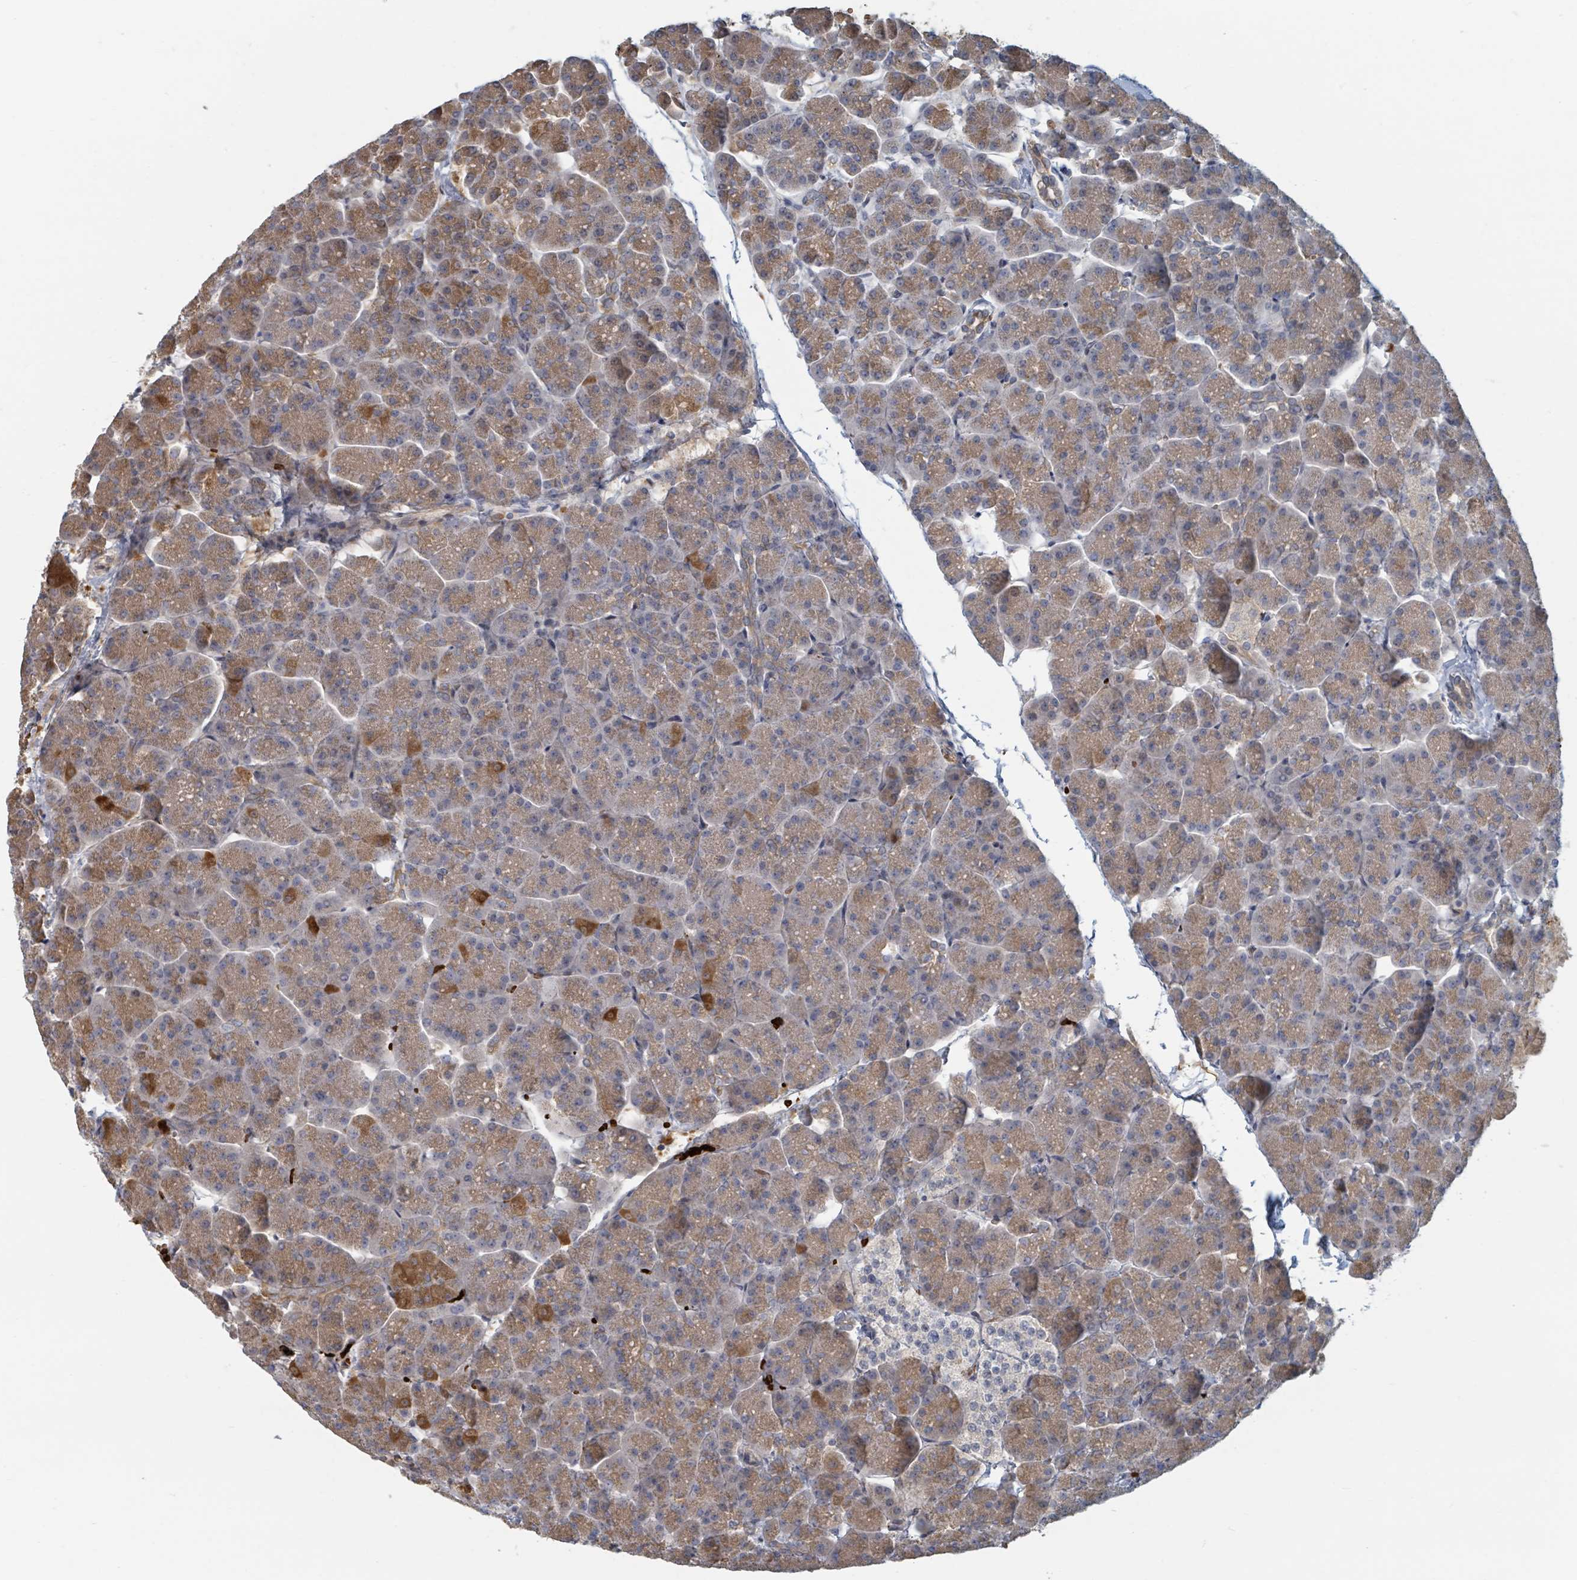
{"staining": {"intensity": "strong", "quantity": "<25%", "location": "cytoplasmic/membranous"}, "tissue": "pancreas", "cell_type": "Exocrine glandular cells", "image_type": "normal", "snomed": [{"axis": "morphology", "description": "Normal tissue, NOS"}, {"axis": "topography", "description": "Pancreas"}, {"axis": "topography", "description": "Peripheral nerve tissue"}], "caption": "Exocrine glandular cells show strong cytoplasmic/membranous positivity in about <25% of cells in normal pancreas. (DAB = brown stain, brightfield microscopy at high magnification).", "gene": "TRPC4AP", "patient": {"sex": "male", "age": 54}}